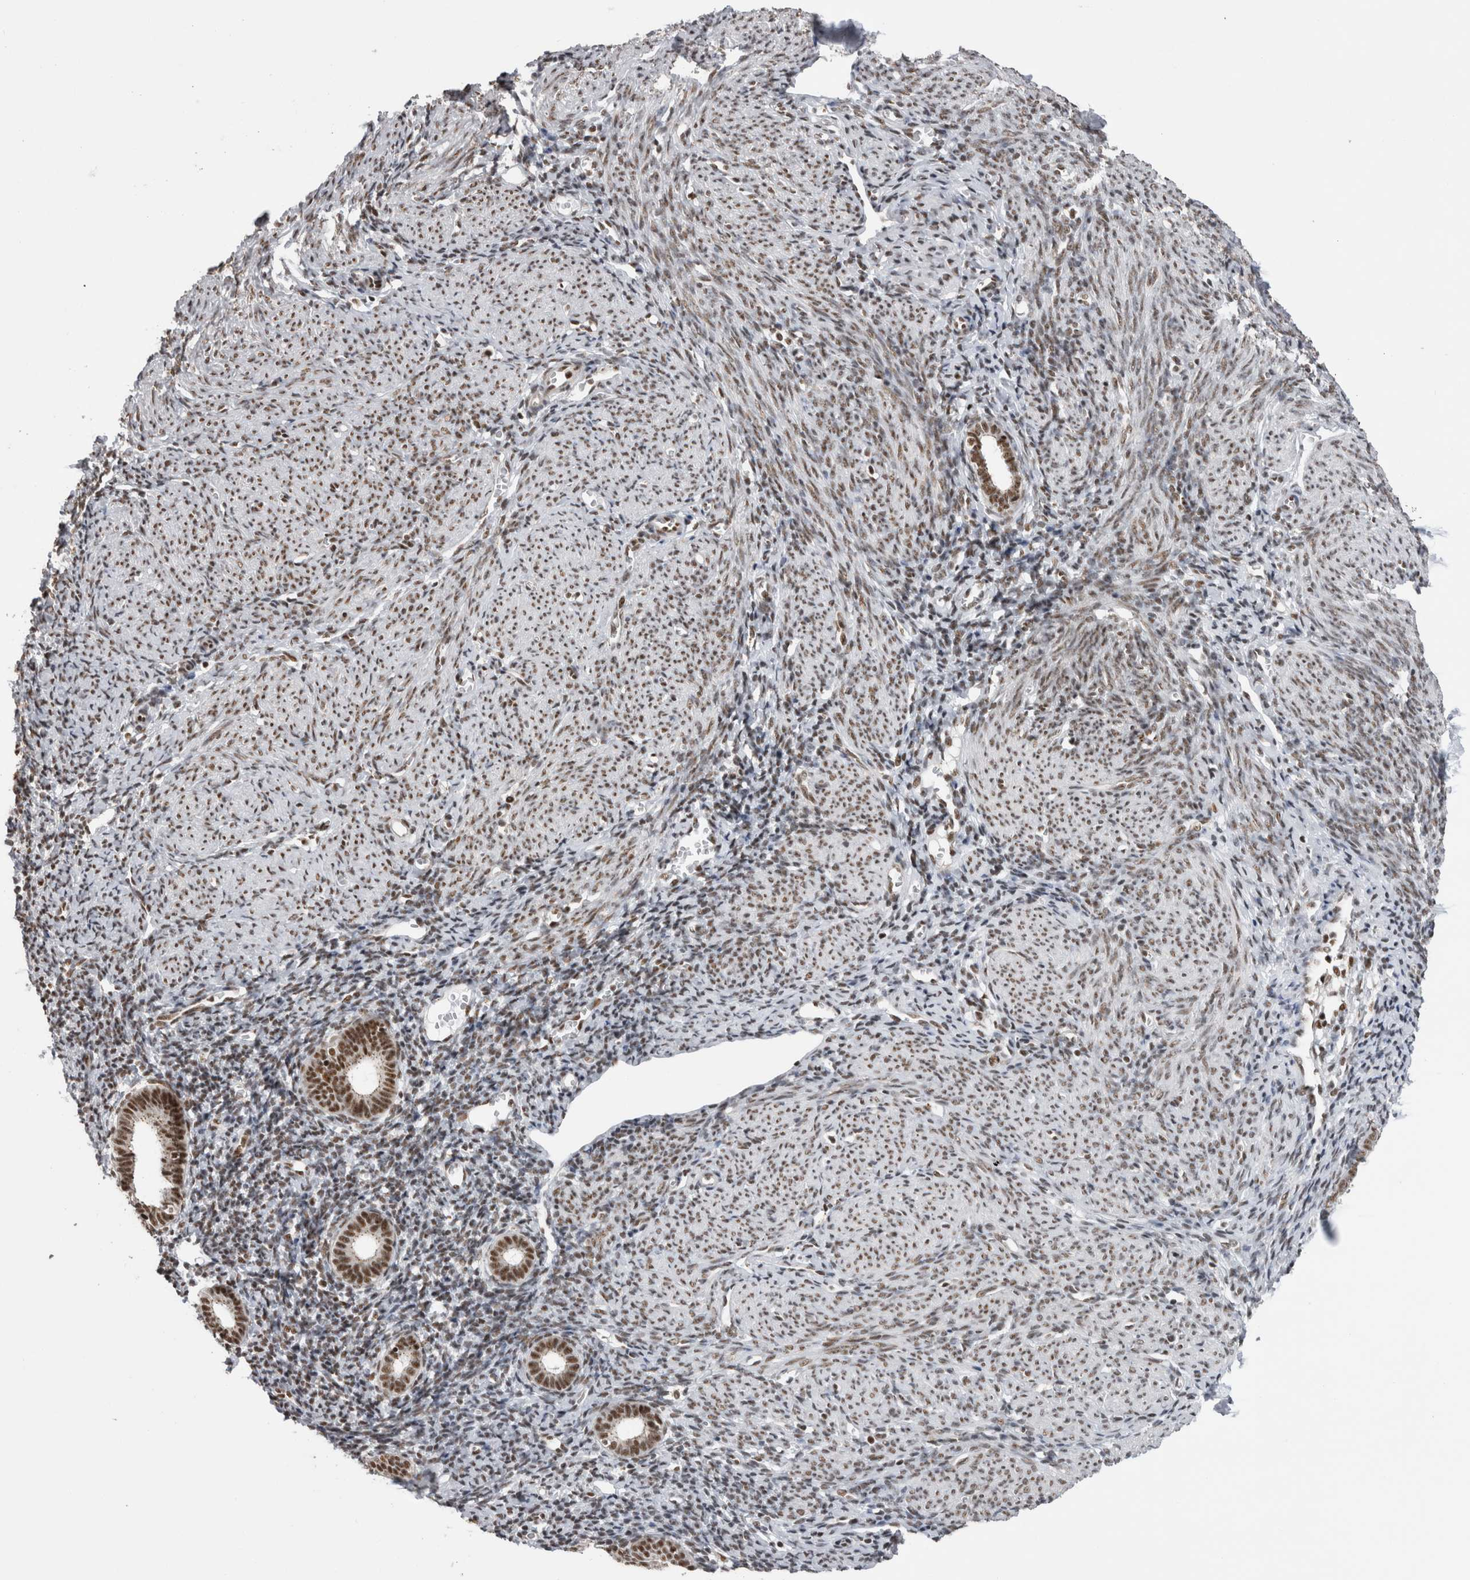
{"staining": {"intensity": "moderate", "quantity": "25%-75%", "location": "nuclear"}, "tissue": "endometrium", "cell_type": "Cells in endometrial stroma", "image_type": "normal", "snomed": [{"axis": "morphology", "description": "Normal tissue, NOS"}, {"axis": "morphology", "description": "Adenocarcinoma, NOS"}, {"axis": "topography", "description": "Endometrium"}], "caption": "Brown immunohistochemical staining in unremarkable endometrium exhibits moderate nuclear staining in about 25%-75% of cells in endometrial stroma.", "gene": "CDK11A", "patient": {"sex": "female", "age": 57}}